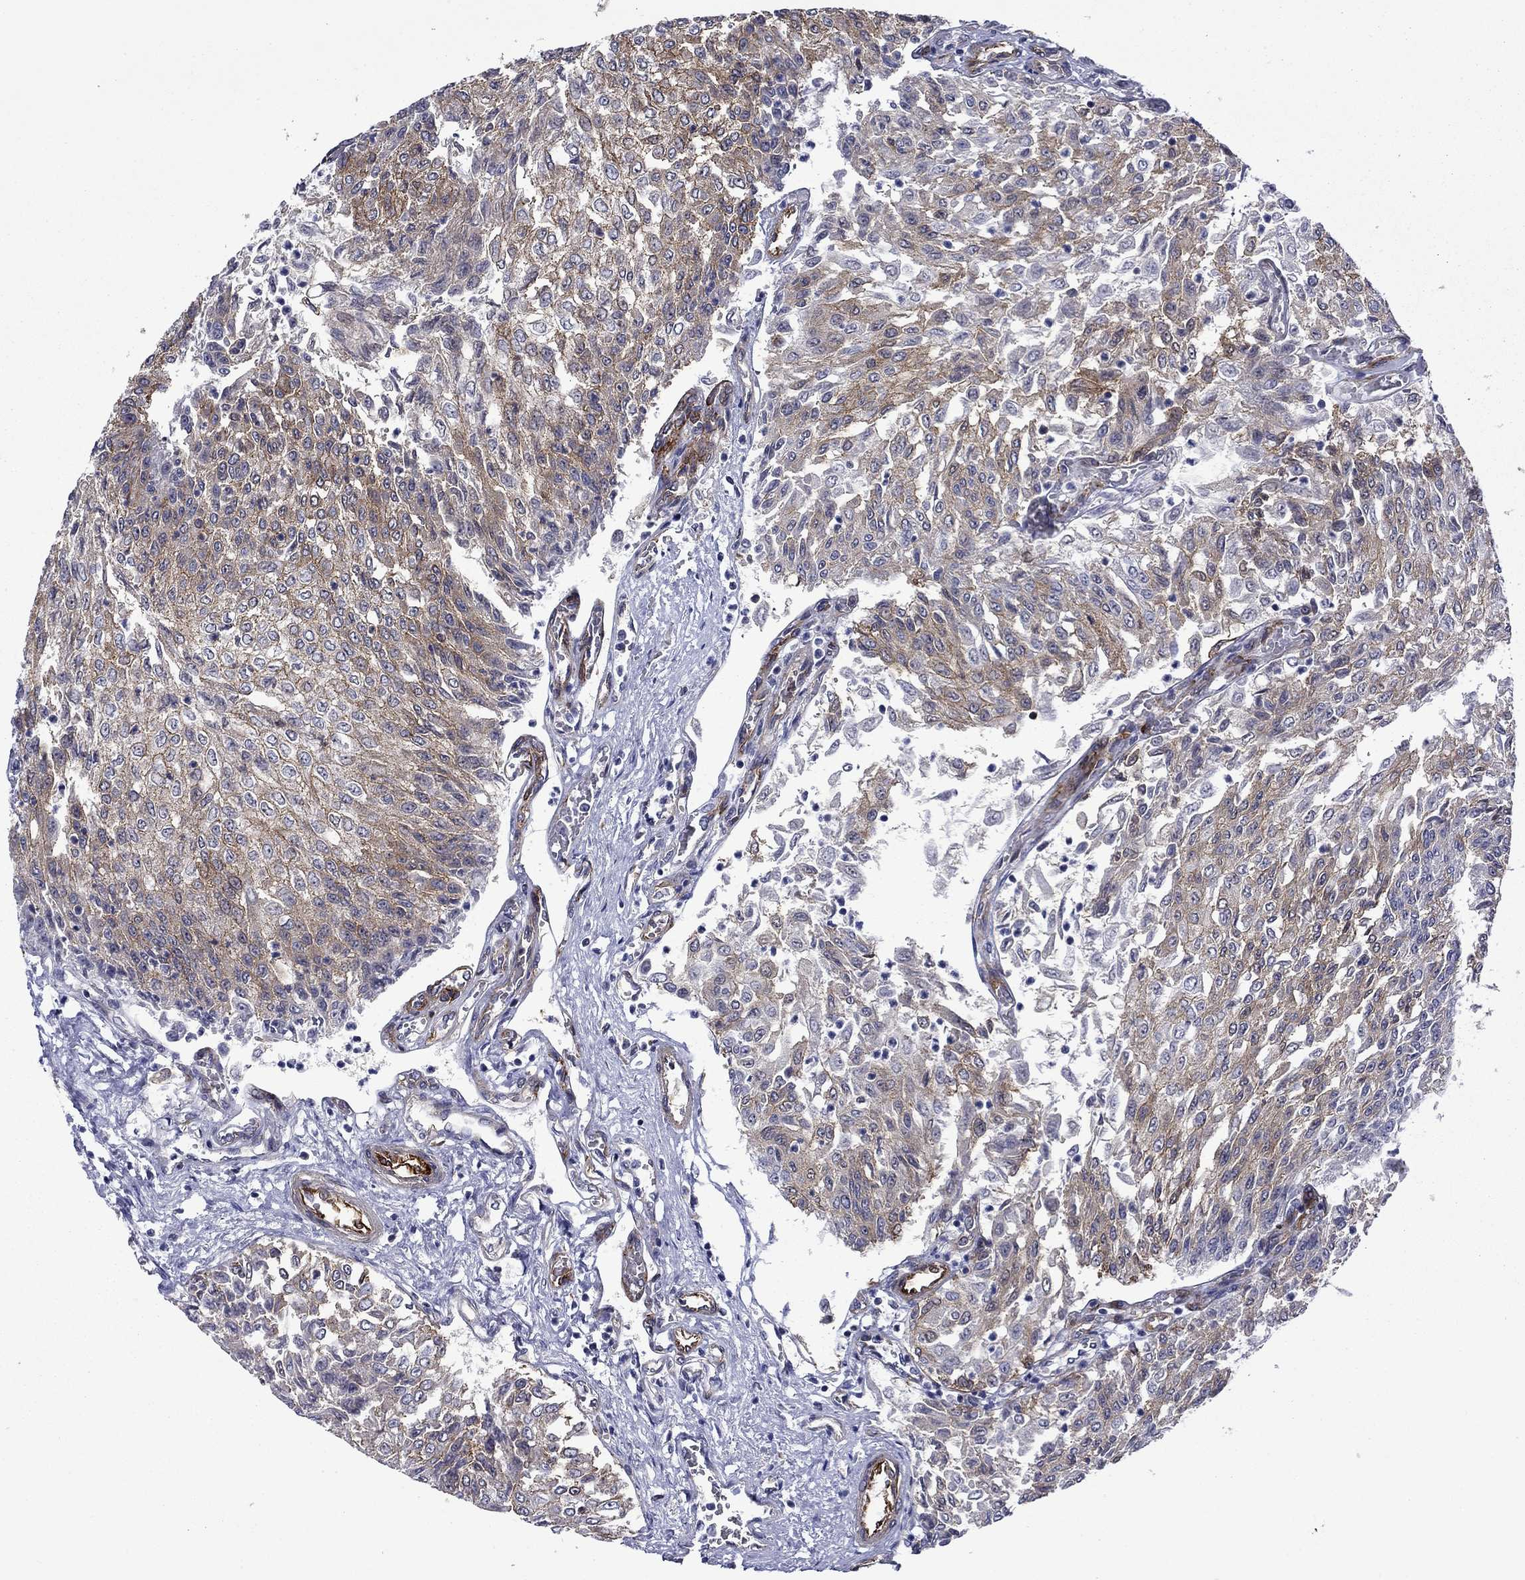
{"staining": {"intensity": "moderate", "quantity": ">75%", "location": "cytoplasmic/membranous"}, "tissue": "urothelial cancer", "cell_type": "Tumor cells", "image_type": "cancer", "snomed": [{"axis": "morphology", "description": "Urothelial carcinoma, Low grade"}, {"axis": "topography", "description": "Urinary bladder"}], "caption": "This photomicrograph demonstrates immunohistochemistry (IHC) staining of human urothelial cancer, with medium moderate cytoplasmic/membranous staining in about >75% of tumor cells.", "gene": "LMO7", "patient": {"sex": "male", "age": 78}}